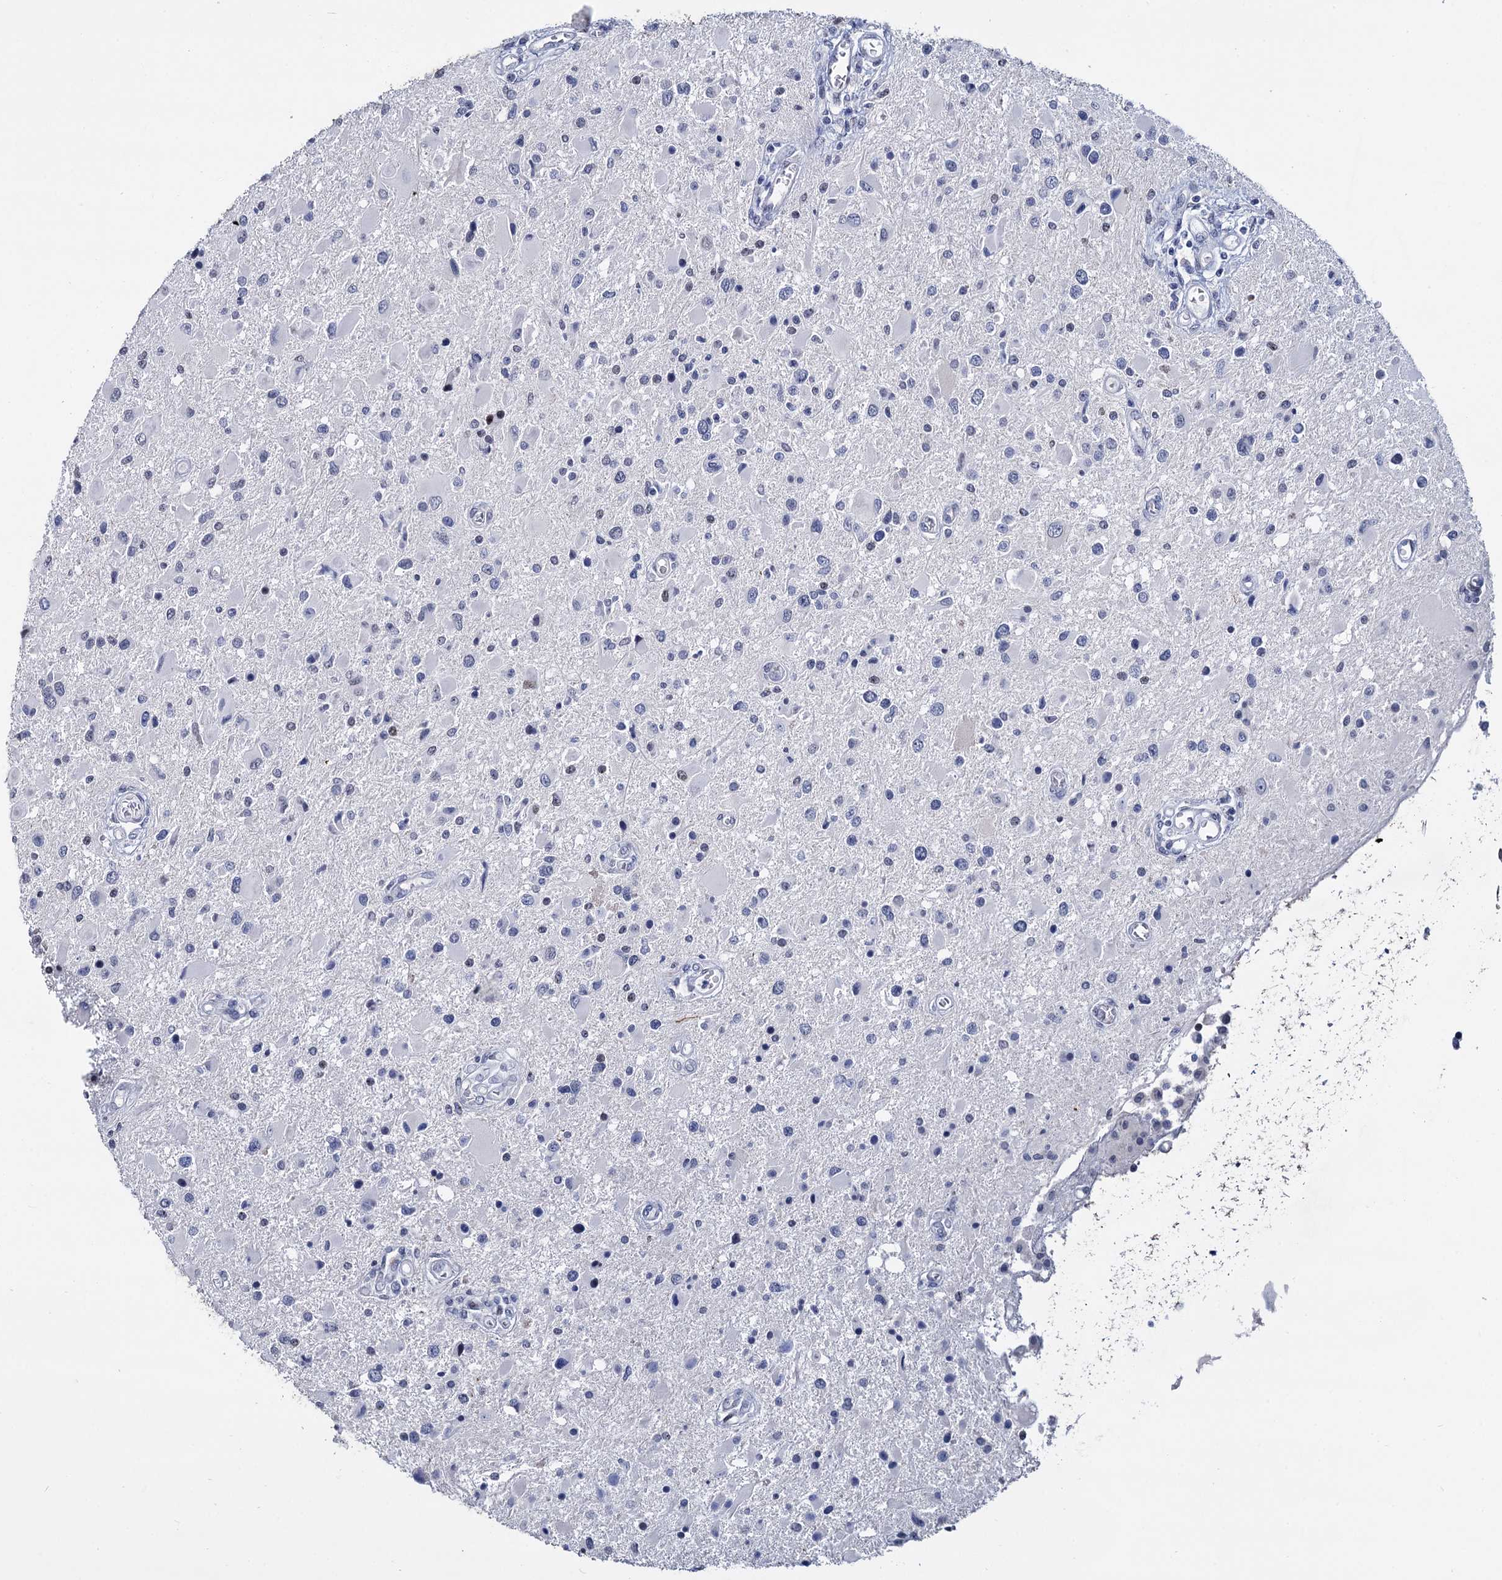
{"staining": {"intensity": "negative", "quantity": "none", "location": "none"}, "tissue": "glioma", "cell_type": "Tumor cells", "image_type": "cancer", "snomed": [{"axis": "morphology", "description": "Glioma, malignant, High grade"}, {"axis": "topography", "description": "Brain"}], "caption": "Tumor cells show no significant staining in malignant high-grade glioma. (IHC, brightfield microscopy, high magnification).", "gene": "MAGEA4", "patient": {"sex": "male", "age": 53}}